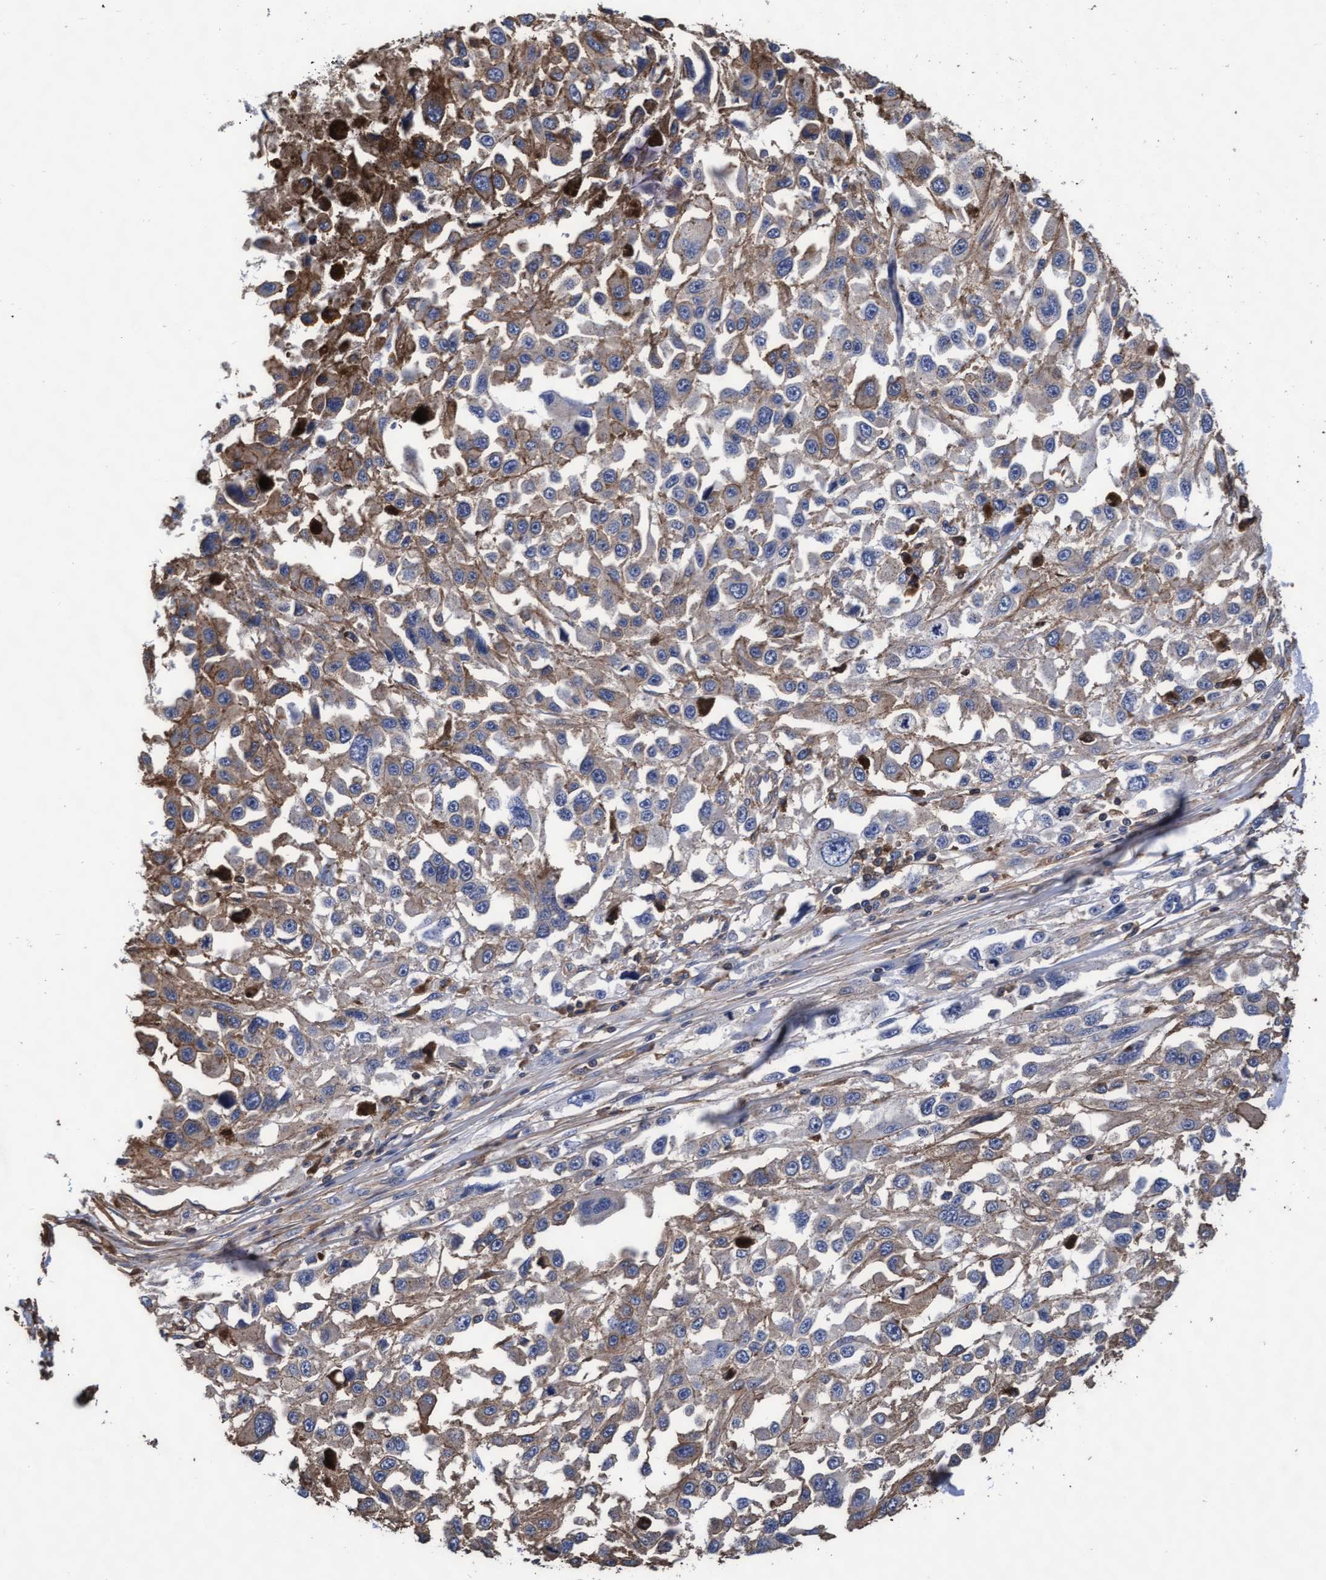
{"staining": {"intensity": "weak", "quantity": "25%-75%", "location": "cytoplasmic/membranous"}, "tissue": "melanoma", "cell_type": "Tumor cells", "image_type": "cancer", "snomed": [{"axis": "morphology", "description": "Malignant melanoma, Metastatic site"}, {"axis": "topography", "description": "Lymph node"}], "caption": "IHC staining of melanoma, which exhibits low levels of weak cytoplasmic/membranous staining in approximately 25%-75% of tumor cells indicating weak cytoplasmic/membranous protein expression. The staining was performed using DAB (3,3'-diaminobenzidine) (brown) for protein detection and nuclei were counterstained in hematoxylin (blue).", "gene": "GRHPR", "patient": {"sex": "male", "age": 59}}